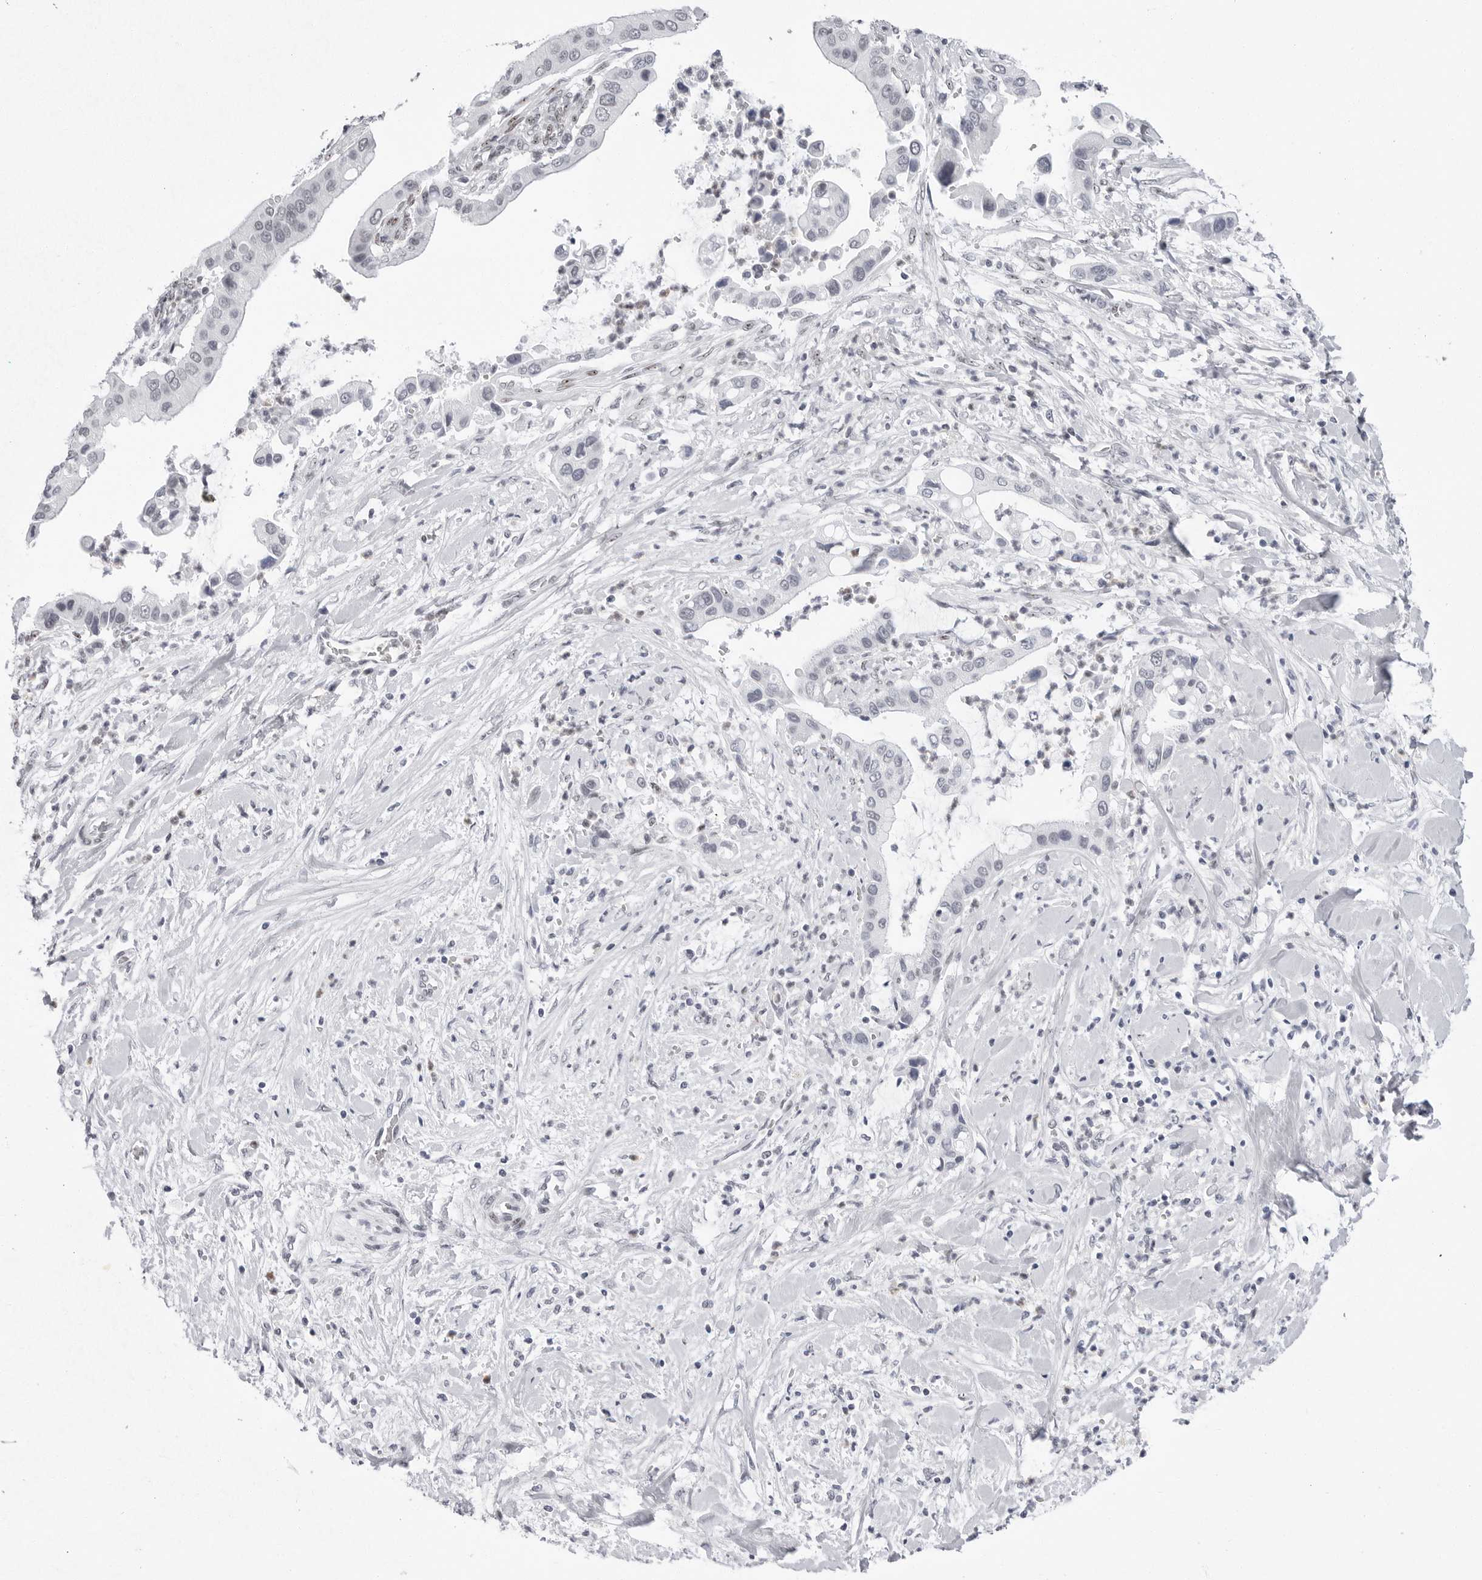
{"staining": {"intensity": "negative", "quantity": "none", "location": "none"}, "tissue": "liver cancer", "cell_type": "Tumor cells", "image_type": "cancer", "snomed": [{"axis": "morphology", "description": "Cholangiocarcinoma"}, {"axis": "topography", "description": "Liver"}], "caption": "Tumor cells are negative for protein expression in human liver cancer (cholangiocarcinoma).", "gene": "VEZF1", "patient": {"sex": "female", "age": 54}}